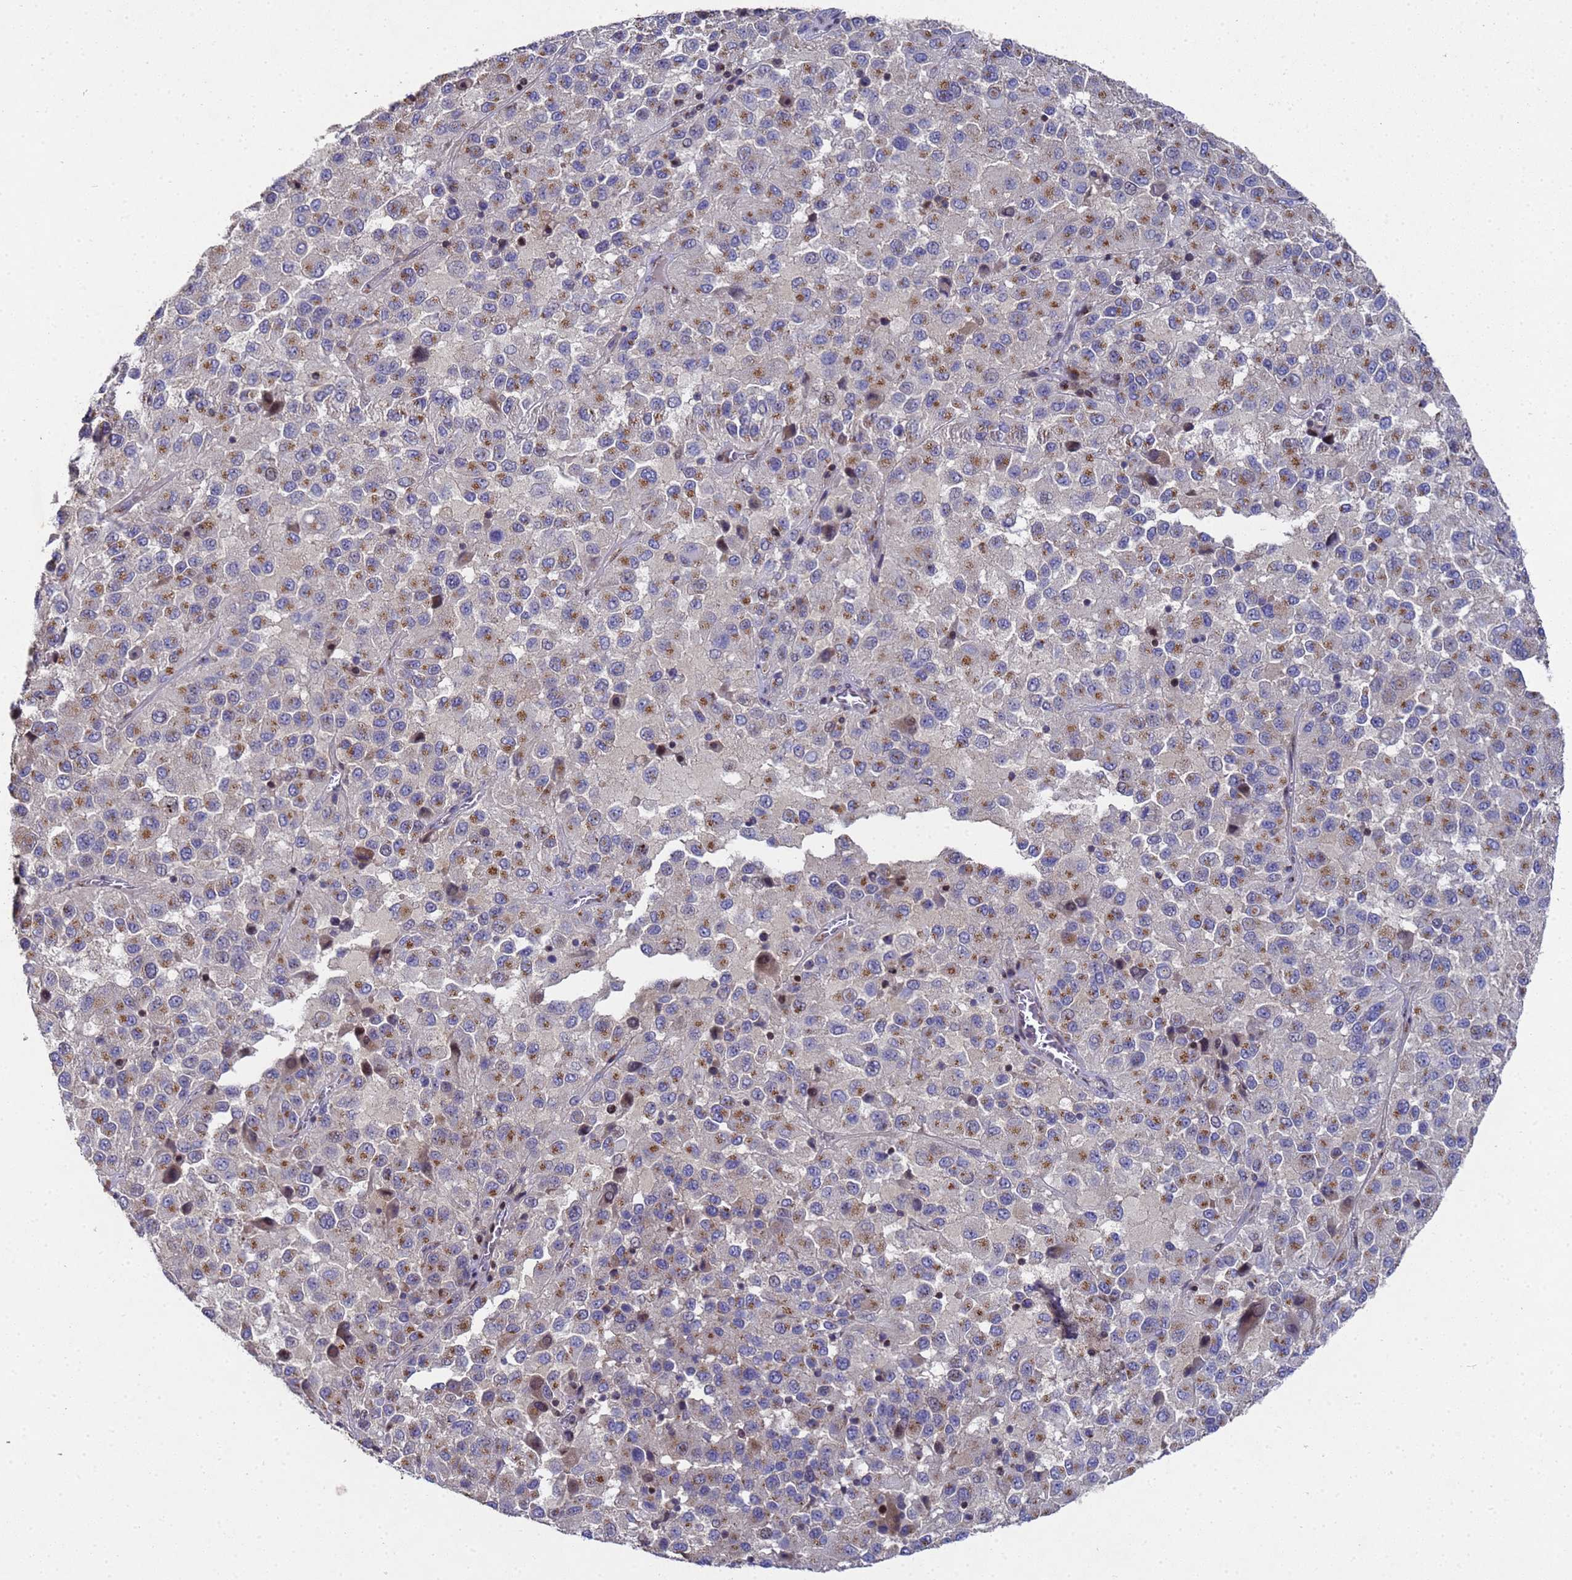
{"staining": {"intensity": "moderate", "quantity": "25%-75%", "location": "cytoplasmic/membranous"}, "tissue": "melanoma", "cell_type": "Tumor cells", "image_type": "cancer", "snomed": [{"axis": "morphology", "description": "Malignant melanoma, Metastatic site"}, {"axis": "topography", "description": "Lung"}], "caption": "A brown stain highlights moderate cytoplasmic/membranous expression of a protein in human melanoma tumor cells.", "gene": "NSUN6", "patient": {"sex": "male", "age": 64}}